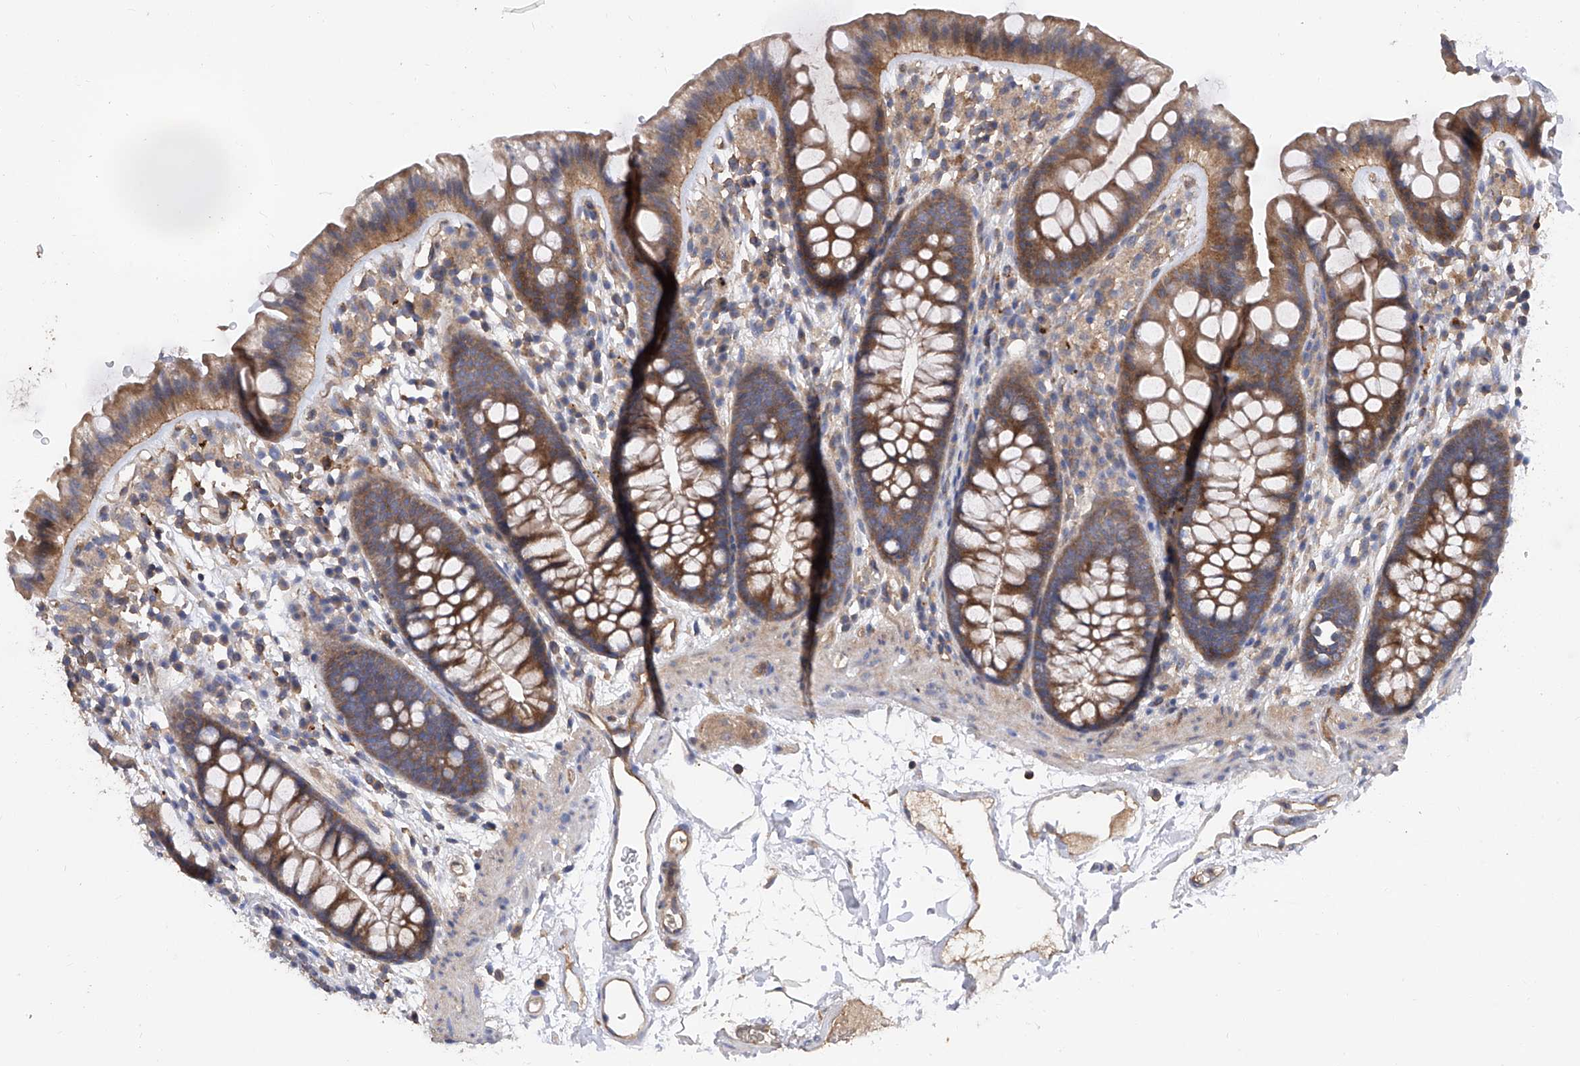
{"staining": {"intensity": "moderate", "quantity": ">75%", "location": "cytoplasmic/membranous"}, "tissue": "colon", "cell_type": "Endothelial cells", "image_type": "normal", "snomed": [{"axis": "morphology", "description": "Normal tissue, NOS"}, {"axis": "topography", "description": "Colon"}], "caption": "Colon stained with a brown dye demonstrates moderate cytoplasmic/membranous positive staining in about >75% of endothelial cells.", "gene": "PTK2", "patient": {"sex": "female", "age": 62}}